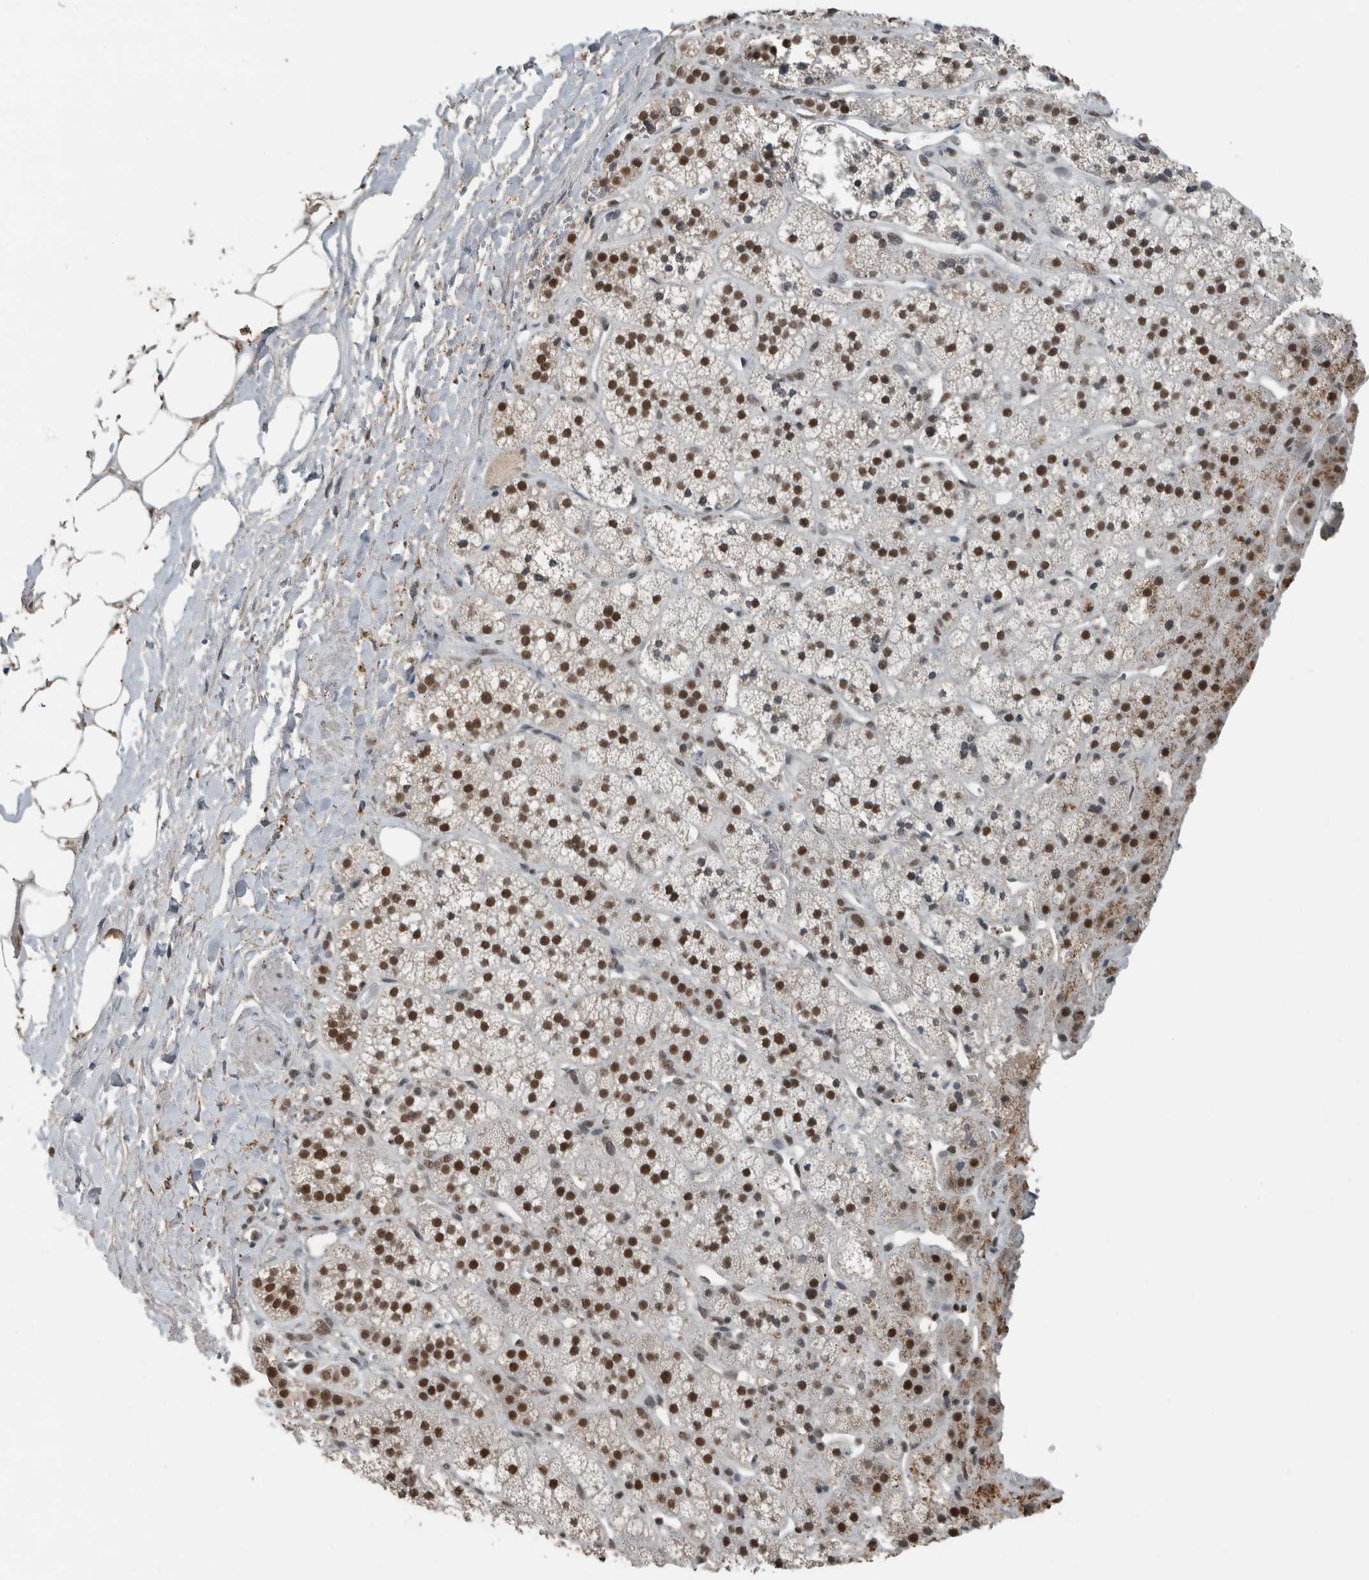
{"staining": {"intensity": "strong", "quantity": ">75%", "location": "nuclear"}, "tissue": "adrenal gland", "cell_type": "Glandular cells", "image_type": "normal", "snomed": [{"axis": "morphology", "description": "Normal tissue, NOS"}, {"axis": "topography", "description": "Adrenal gland"}], "caption": "About >75% of glandular cells in unremarkable adrenal gland display strong nuclear protein positivity as visualized by brown immunohistochemical staining.", "gene": "ZNF24", "patient": {"sex": "male", "age": 56}}